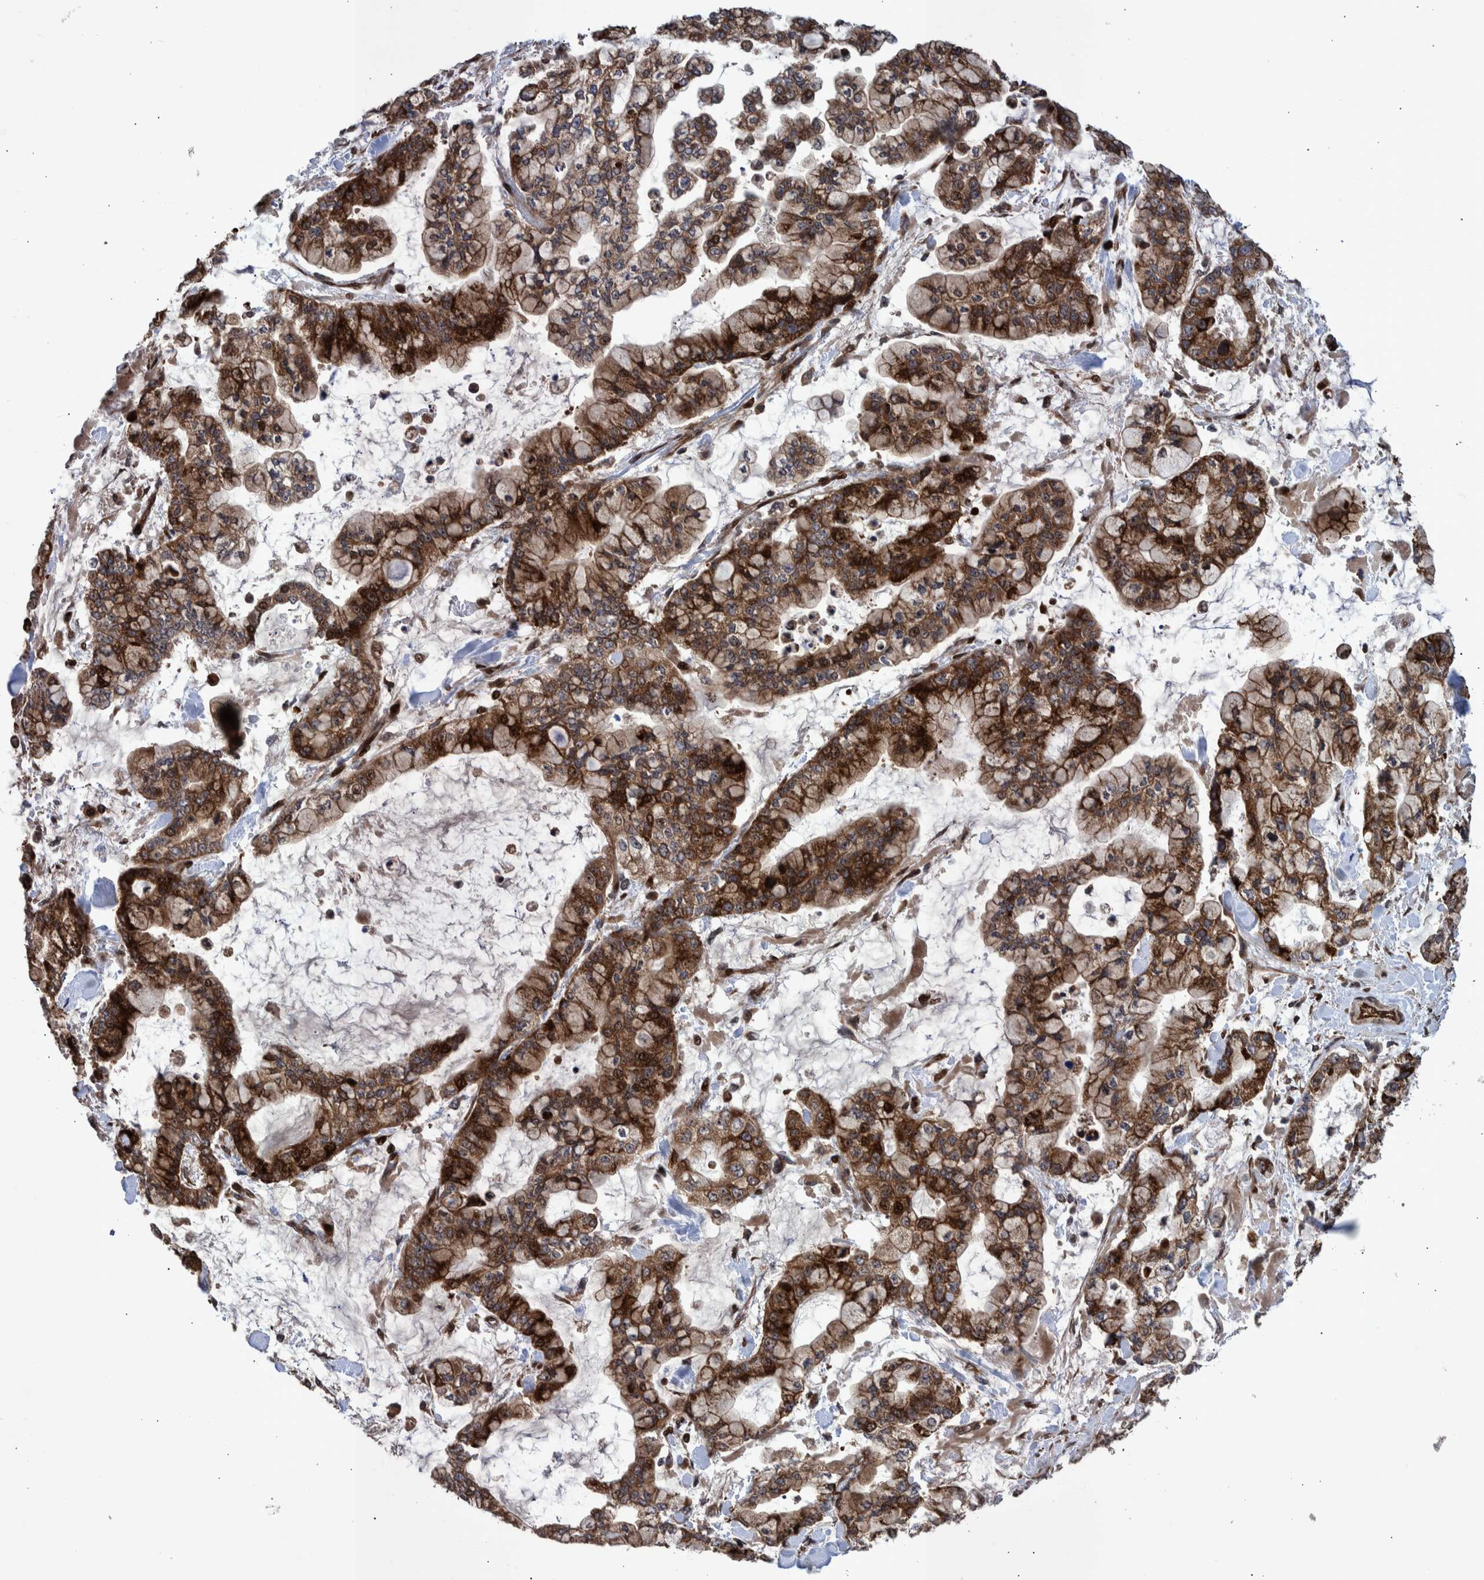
{"staining": {"intensity": "moderate", "quantity": ">75%", "location": "cytoplasmic/membranous,nuclear"}, "tissue": "stomach cancer", "cell_type": "Tumor cells", "image_type": "cancer", "snomed": [{"axis": "morphology", "description": "Normal tissue, NOS"}, {"axis": "morphology", "description": "Adenocarcinoma, NOS"}, {"axis": "topography", "description": "Stomach, upper"}, {"axis": "topography", "description": "Stomach"}], "caption": "Stomach adenocarcinoma was stained to show a protein in brown. There is medium levels of moderate cytoplasmic/membranous and nuclear staining in about >75% of tumor cells.", "gene": "SHISA6", "patient": {"sex": "male", "age": 76}}